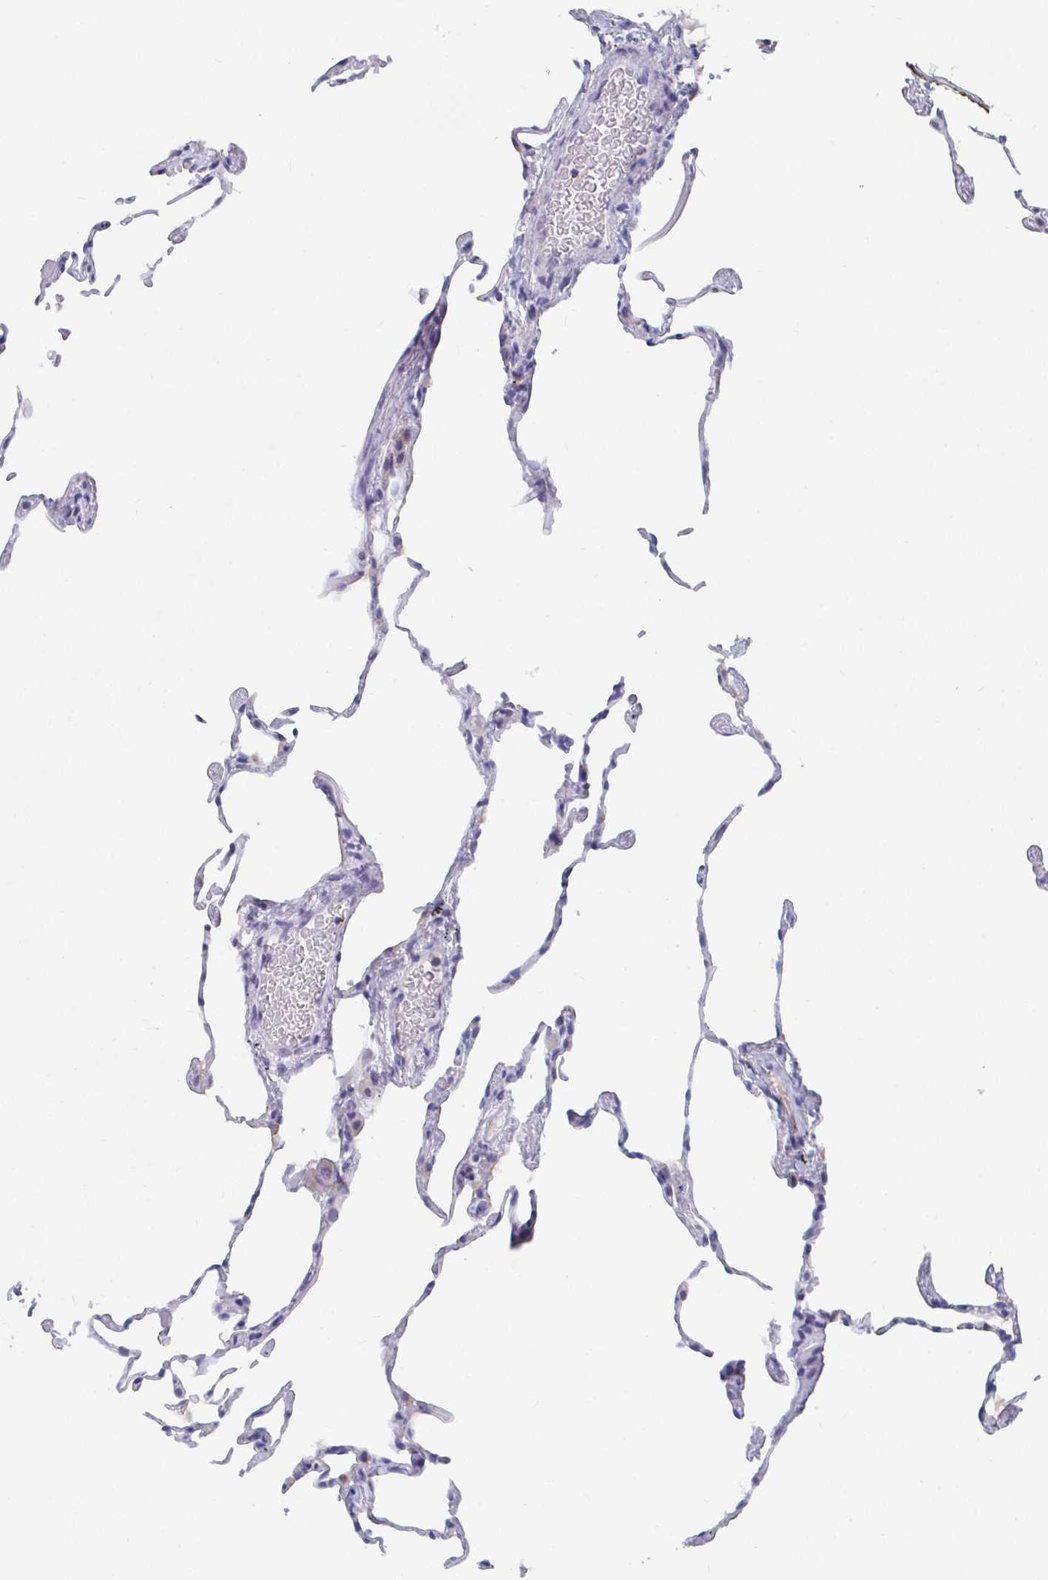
{"staining": {"intensity": "negative", "quantity": "none", "location": "none"}, "tissue": "lung", "cell_type": "Alveolar cells", "image_type": "normal", "snomed": [{"axis": "morphology", "description": "Normal tissue, NOS"}, {"axis": "topography", "description": "Lung"}], "caption": "Immunohistochemistry of benign human lung reveals no expression in alveolar cells.", "gene": "TAS2R39", "patient": {"sex": "female", "age": 57}}